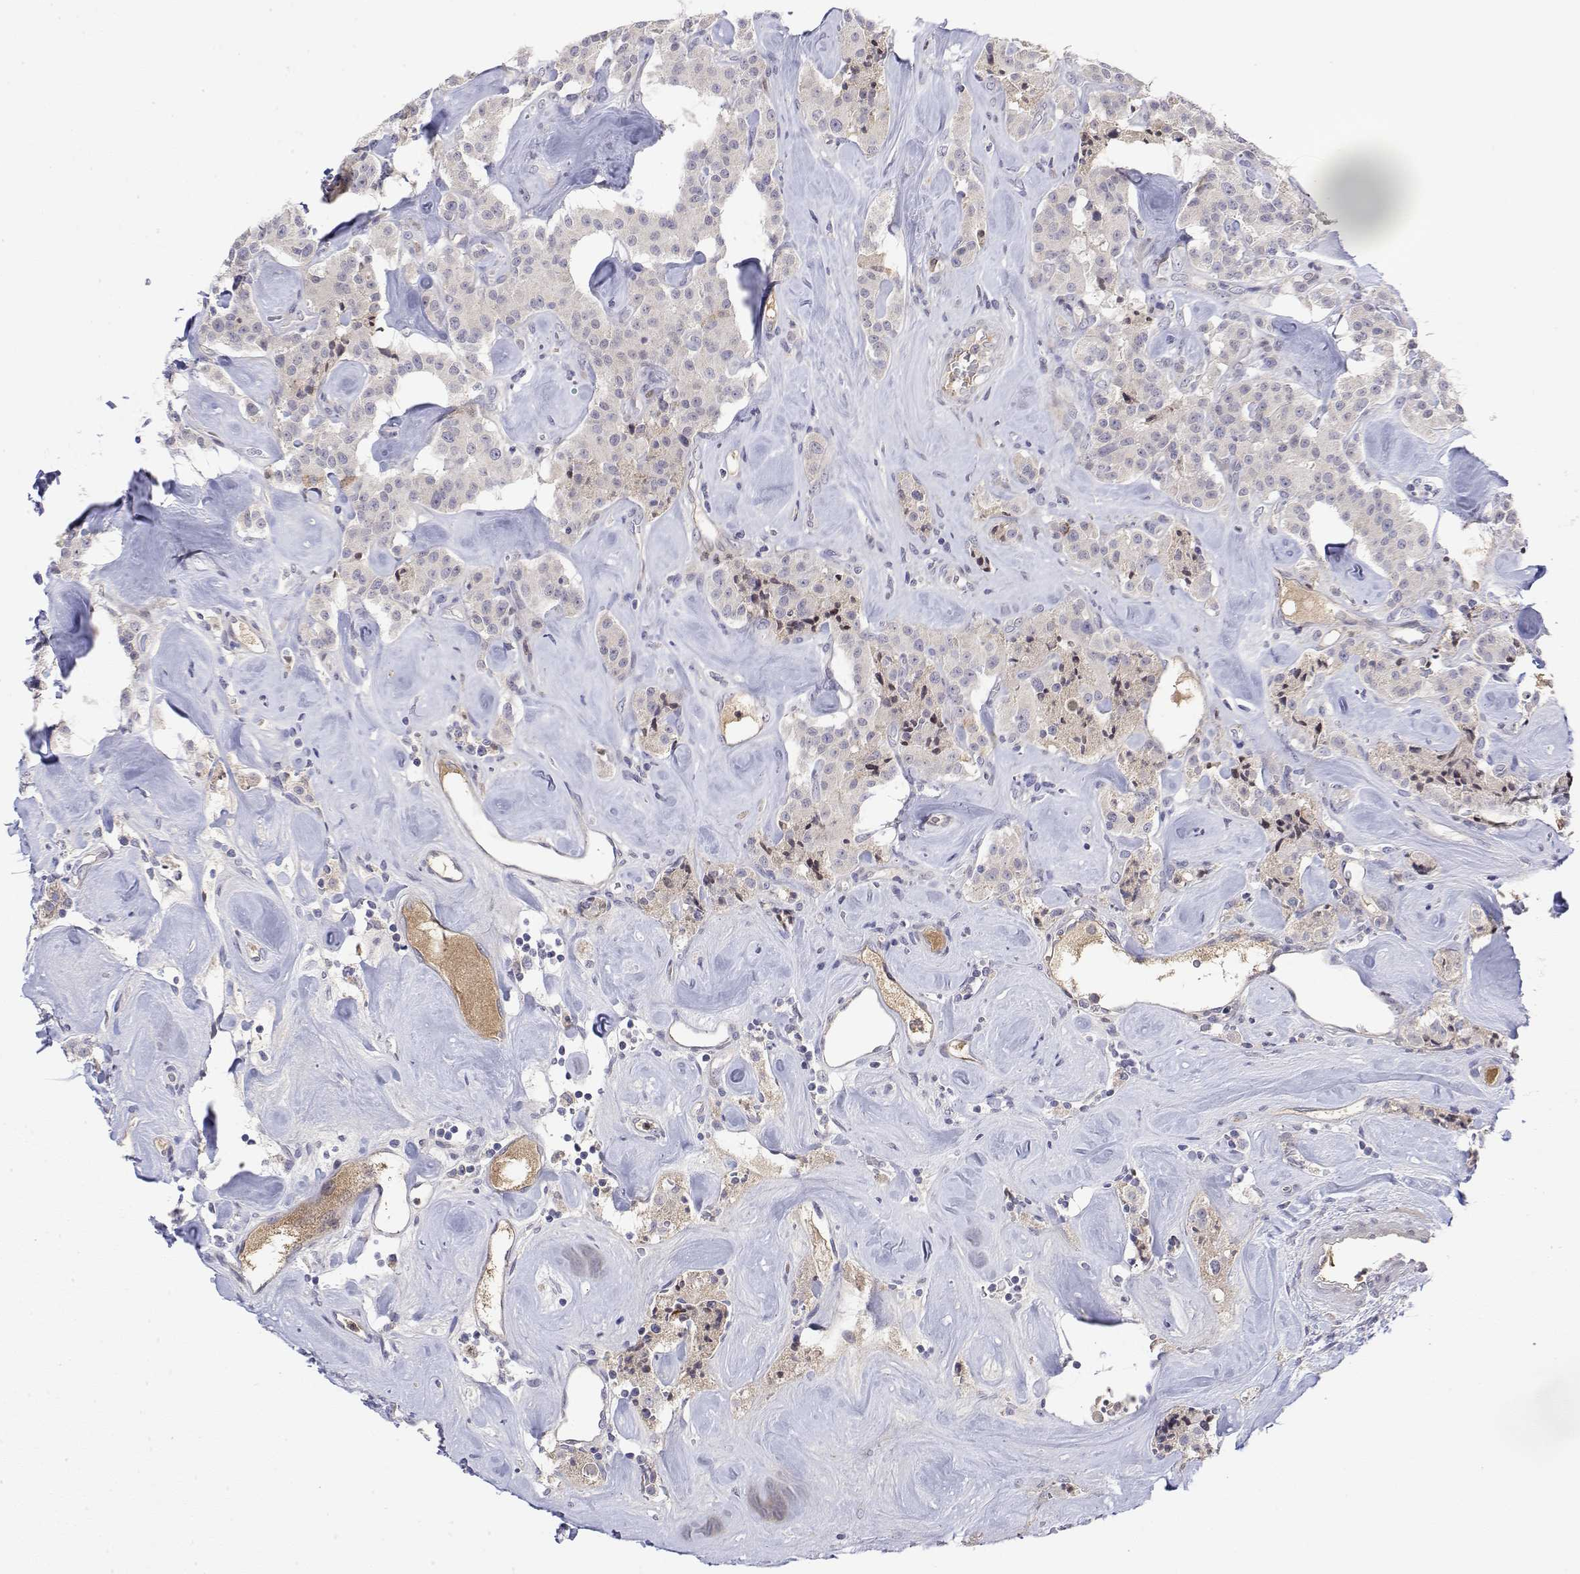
{"staining": {"intensity": "negative", "quantity": "none", "location": "none"}, "tissue": "carcinoid", "cell_type": "Tumor cells", "image_type": "cancer", "snomed": [{"axis": "morphology", "description": "Carcinoid, malignant, NOS"}, {"axis": "topography", "description": "Pancreas"}], "caption": "DAB immunohistochemical staining of human carcinoid (malignant) shows no significant staining in tumor cells. (Stains: DAB IHC with hematoxylin counter stain, Microscopy: brightfield microscopy at high magnification).", "gene": "IGFBP4", "patient": {"sex": "male", "age": 41}}